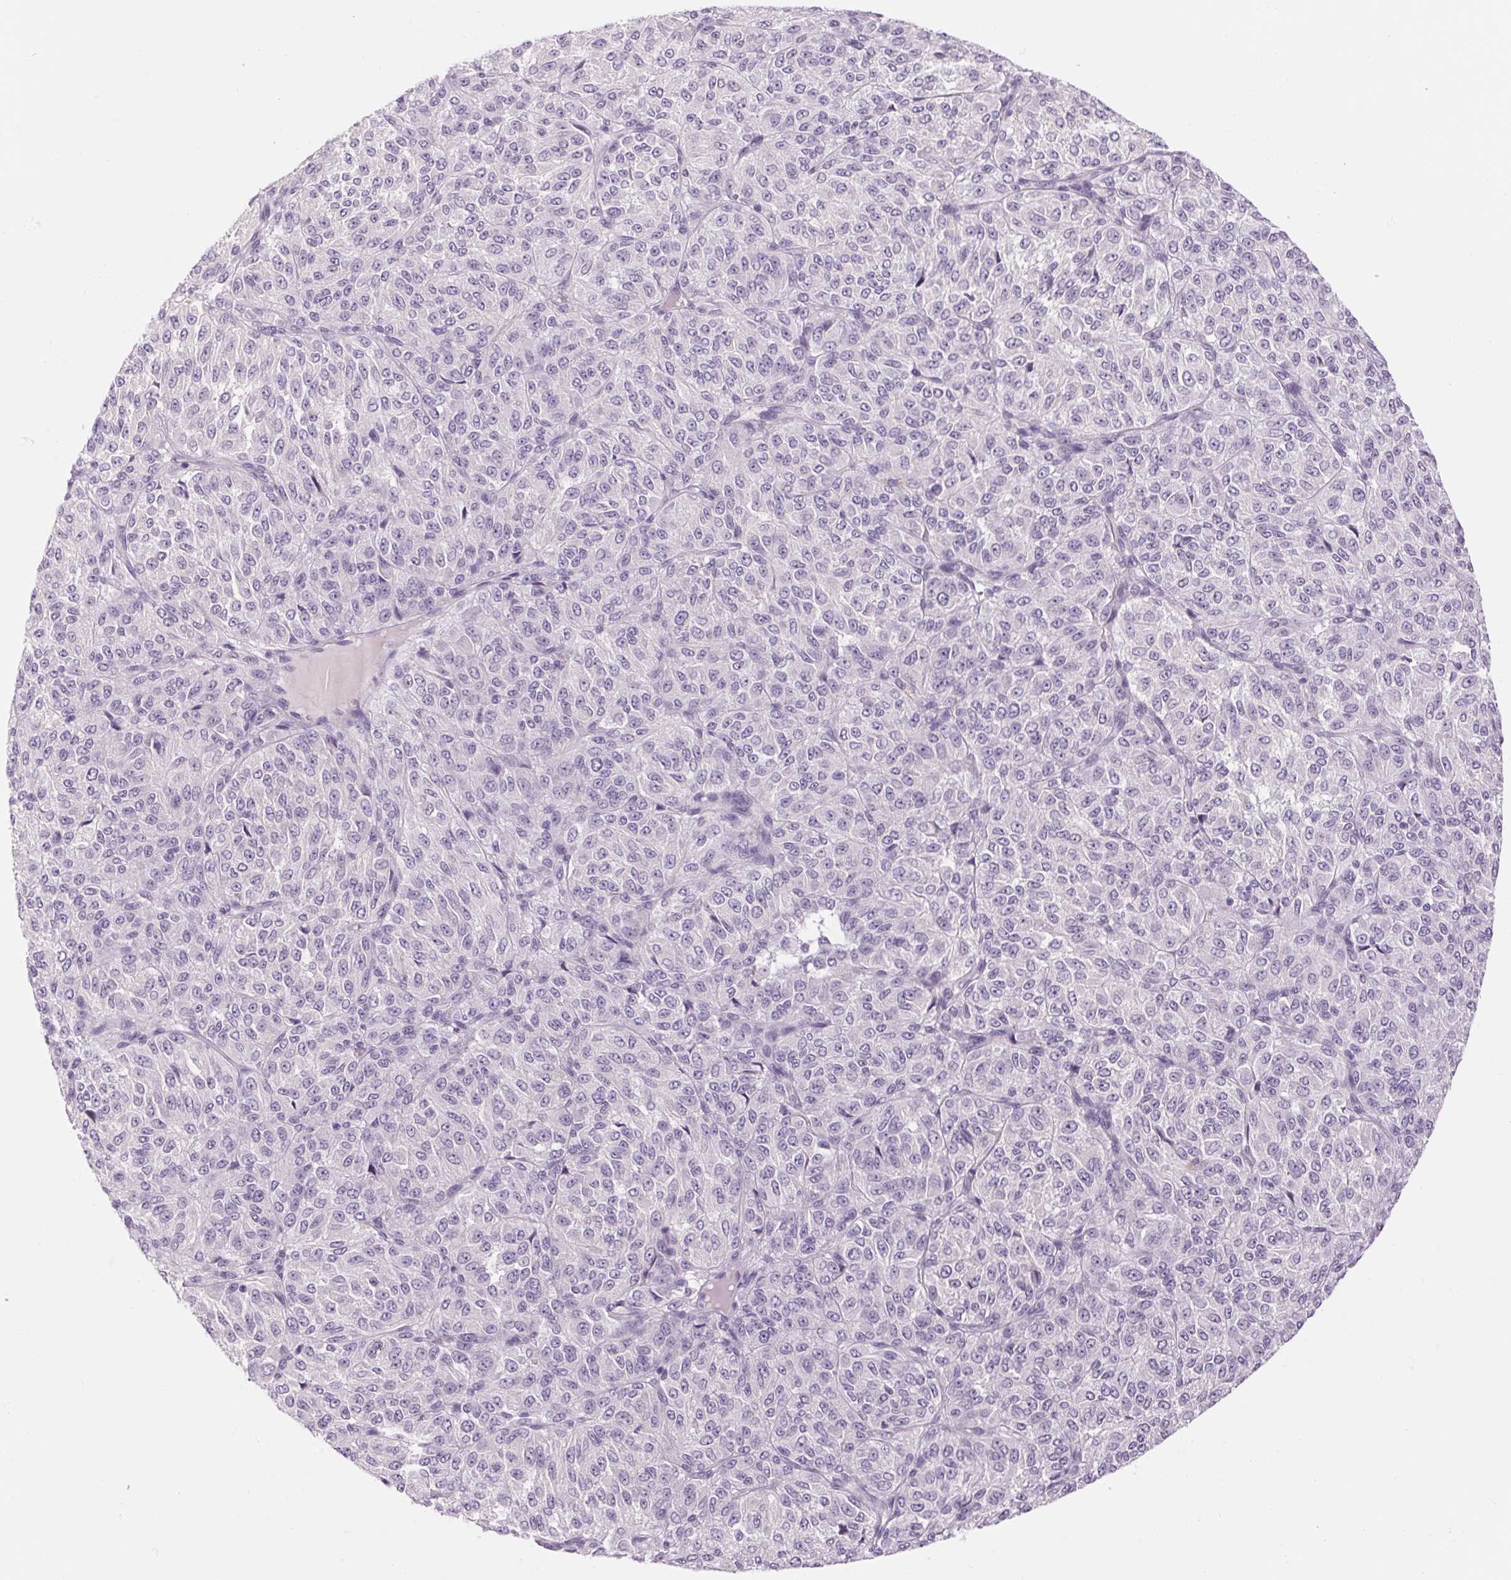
{"staining": {"intensity": "negative", "quantity": "none", "location": "none"}, "tissue": "melanoma", "cell_type": "Tumor cells", "image_type": "cancer", "snomed": [{"axis": "morphology", "description": "Malignant melanoma, Metastatic site"}, {"axis": "topography", "description": "Brain"}], "caption": "Tumor cells show no significant staining in malignant melanoma (metastatic site).", "gene": "RPTN", "patient": {"sex": "female", "age": 56}}